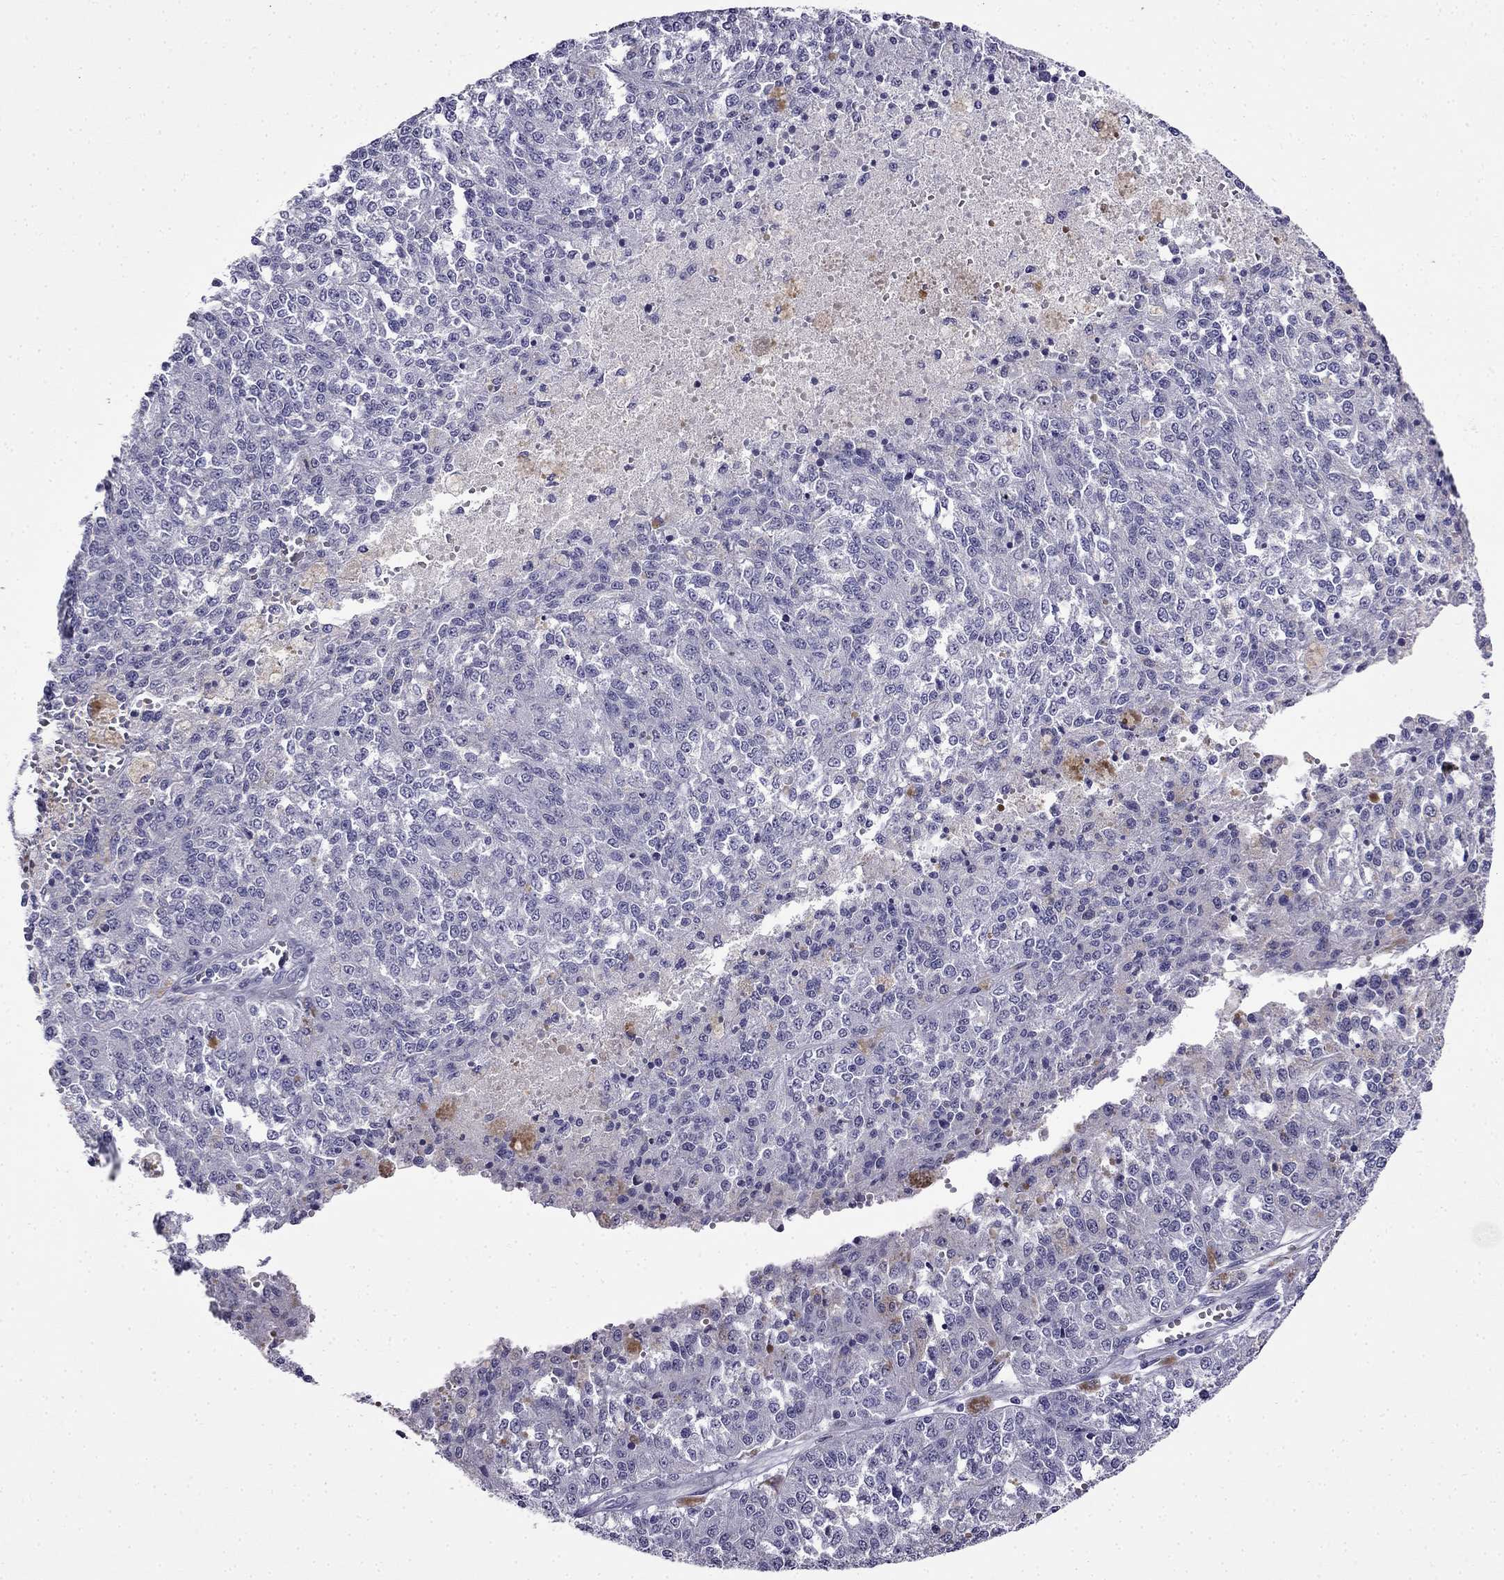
{"staining": {"intensity": "negative", "quantity": "none", "location": "none"}, "tissue": "melanoma", "cell_type": "Tumor cells", "image_type": "cancer", "snomed": [{"axis": "morphology", "description": "Malignant melanoma, Metastatic site"}, {"axis": "topography", "description": "Lymph node"}], "caption": "DAB (3,3'-diaminobenzidine) immunohistochemical staining of melanoma shows no significant staining in tumor cells. (Stains: DAB immunohistochemistry with hematoxylin counter stain, Microscopy: brightfield microscopy at high magnification).", "gene": "CDHR4", "patient": {"sex": "female", "age": 64}}